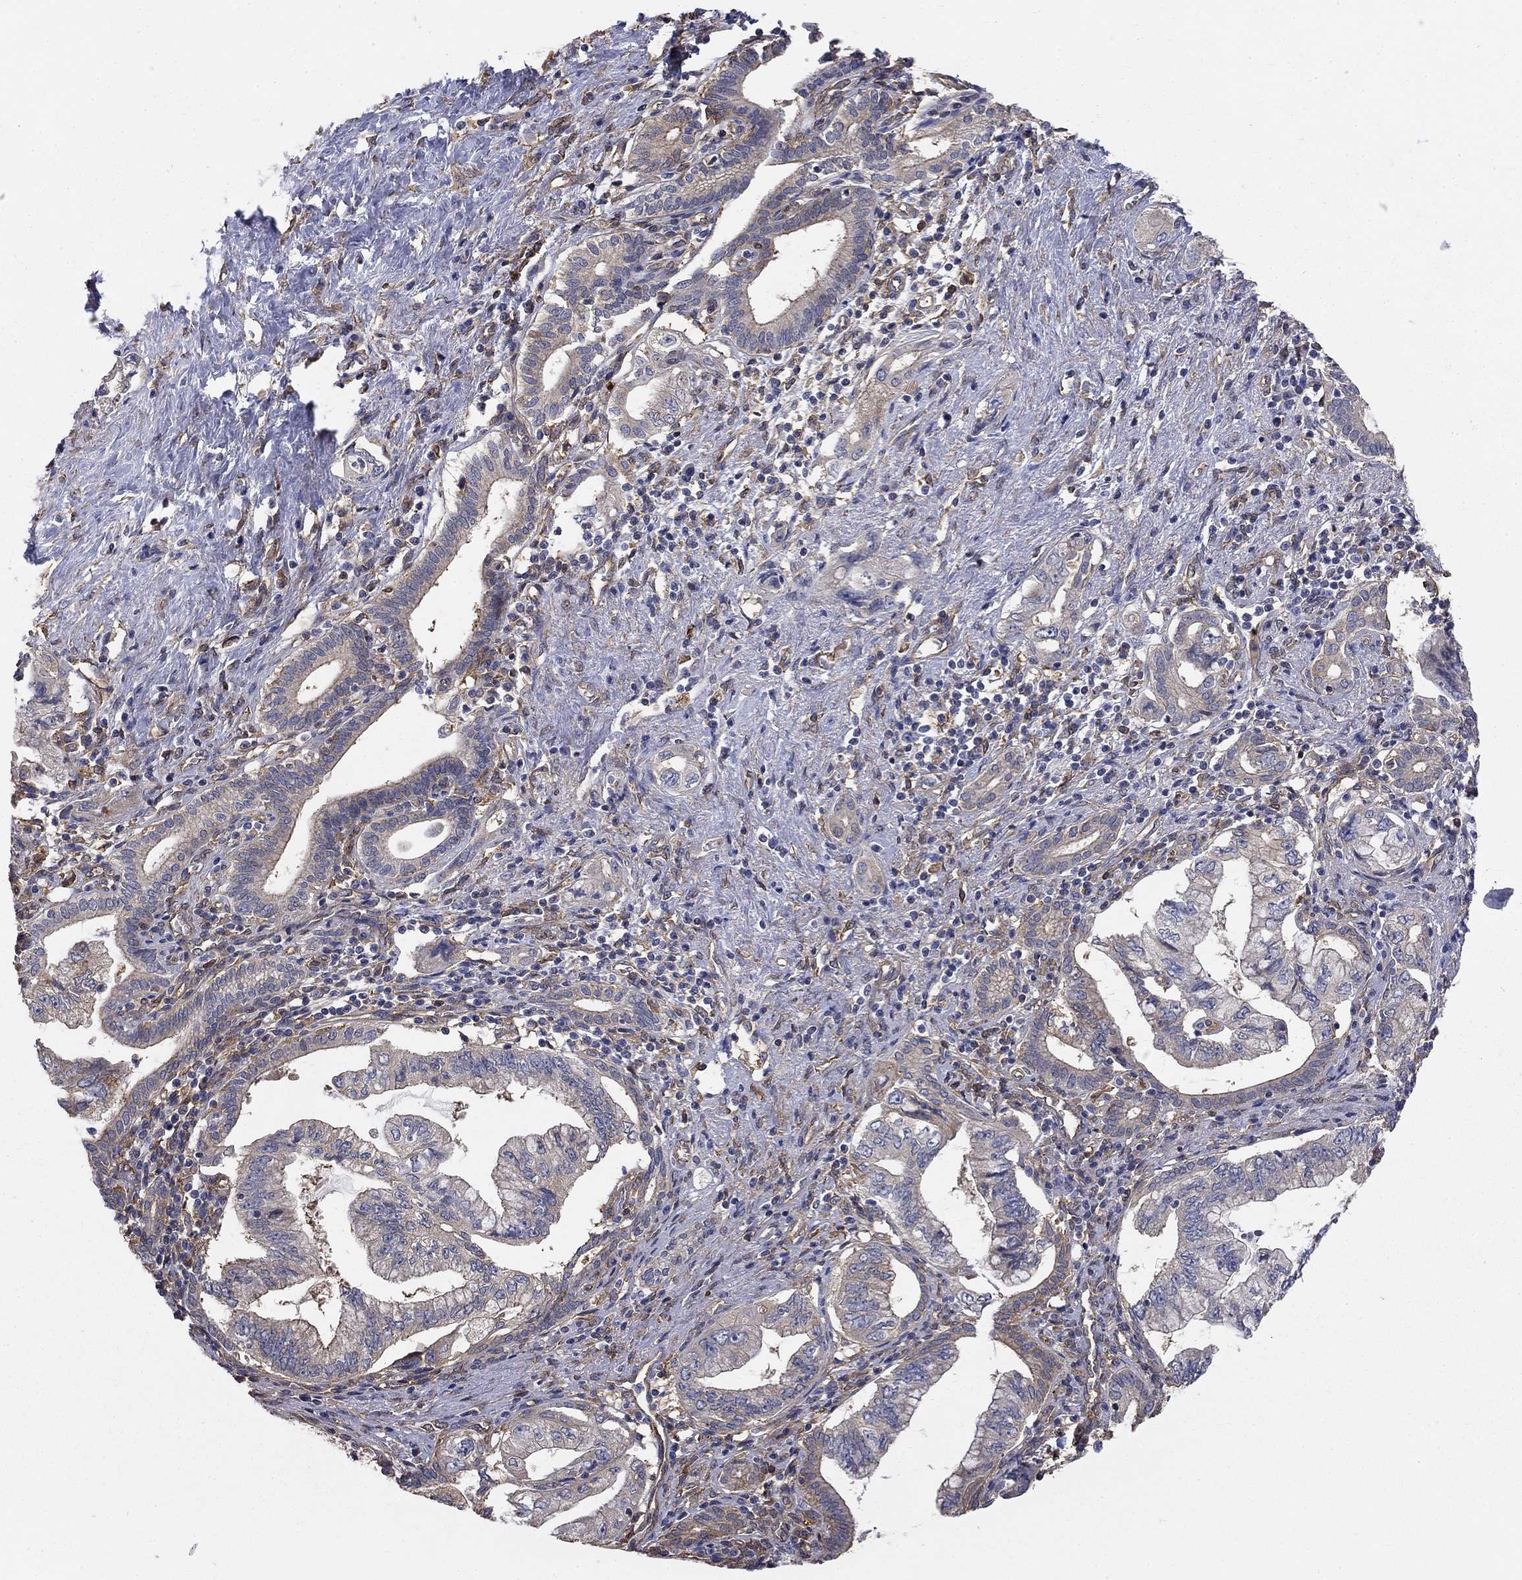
{"staining": {"intensity": "weak", "quantity": "25%-75%", "location": "cytoplasmic/membranous"}, "tissue": "pancreatic cancer", "cell_type": "Tumor cells", "image_type": "cancer", "snomed": [{"axis": "morphology", "description": "Adenocarcinoma, NOS"}, {"axis": "topography", "description": "Pancreas"}], "caption": "There is low levels of weak cytoplasmic/membranous expression in tumor cells of pancreatic cancer (adenocarcinoma), as demonstrated by immunohistochemical staining (brown color).", "gene": "DPYSL2", "patient": {"sex": "female", "age": 73}}